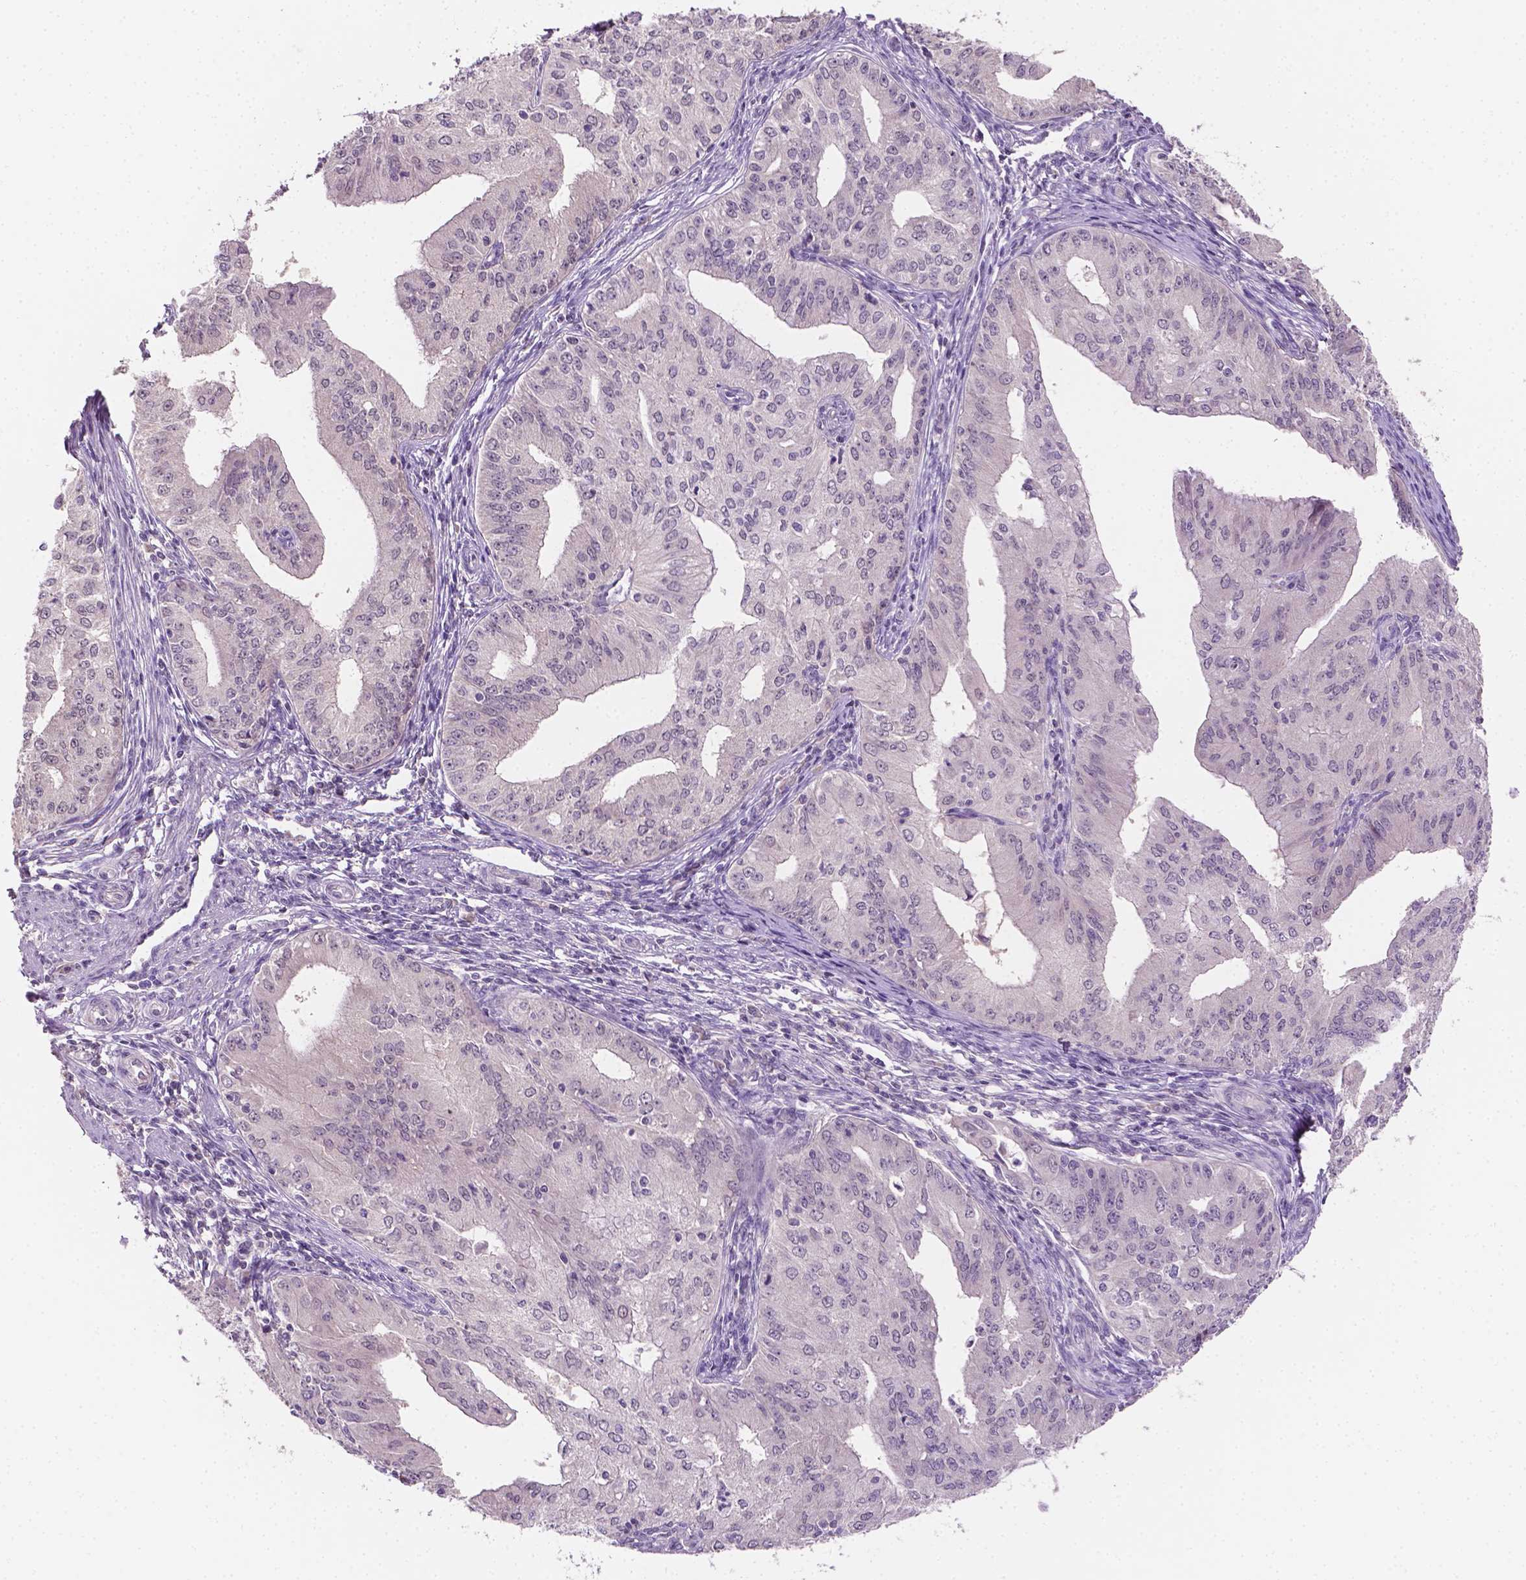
{"staining": {"intensity": "negative", "quantity": "none", "location": "none"}, "tissue": "endometrial cancer", "cell_type": "Tumor cells", "image_type": "cancer", "snomed": [{"axis": "morphology", "description": "Adenocarcinoma, NOS"}, {"axis": "topography", "description": "Endometrium"}], "caption": "Endometrial adenocarcinoma stained for a protein using IHC demonstrates no staining tumor cells.", "gene": "MROH6", "patient": {"sex": "female", "age": 50}}